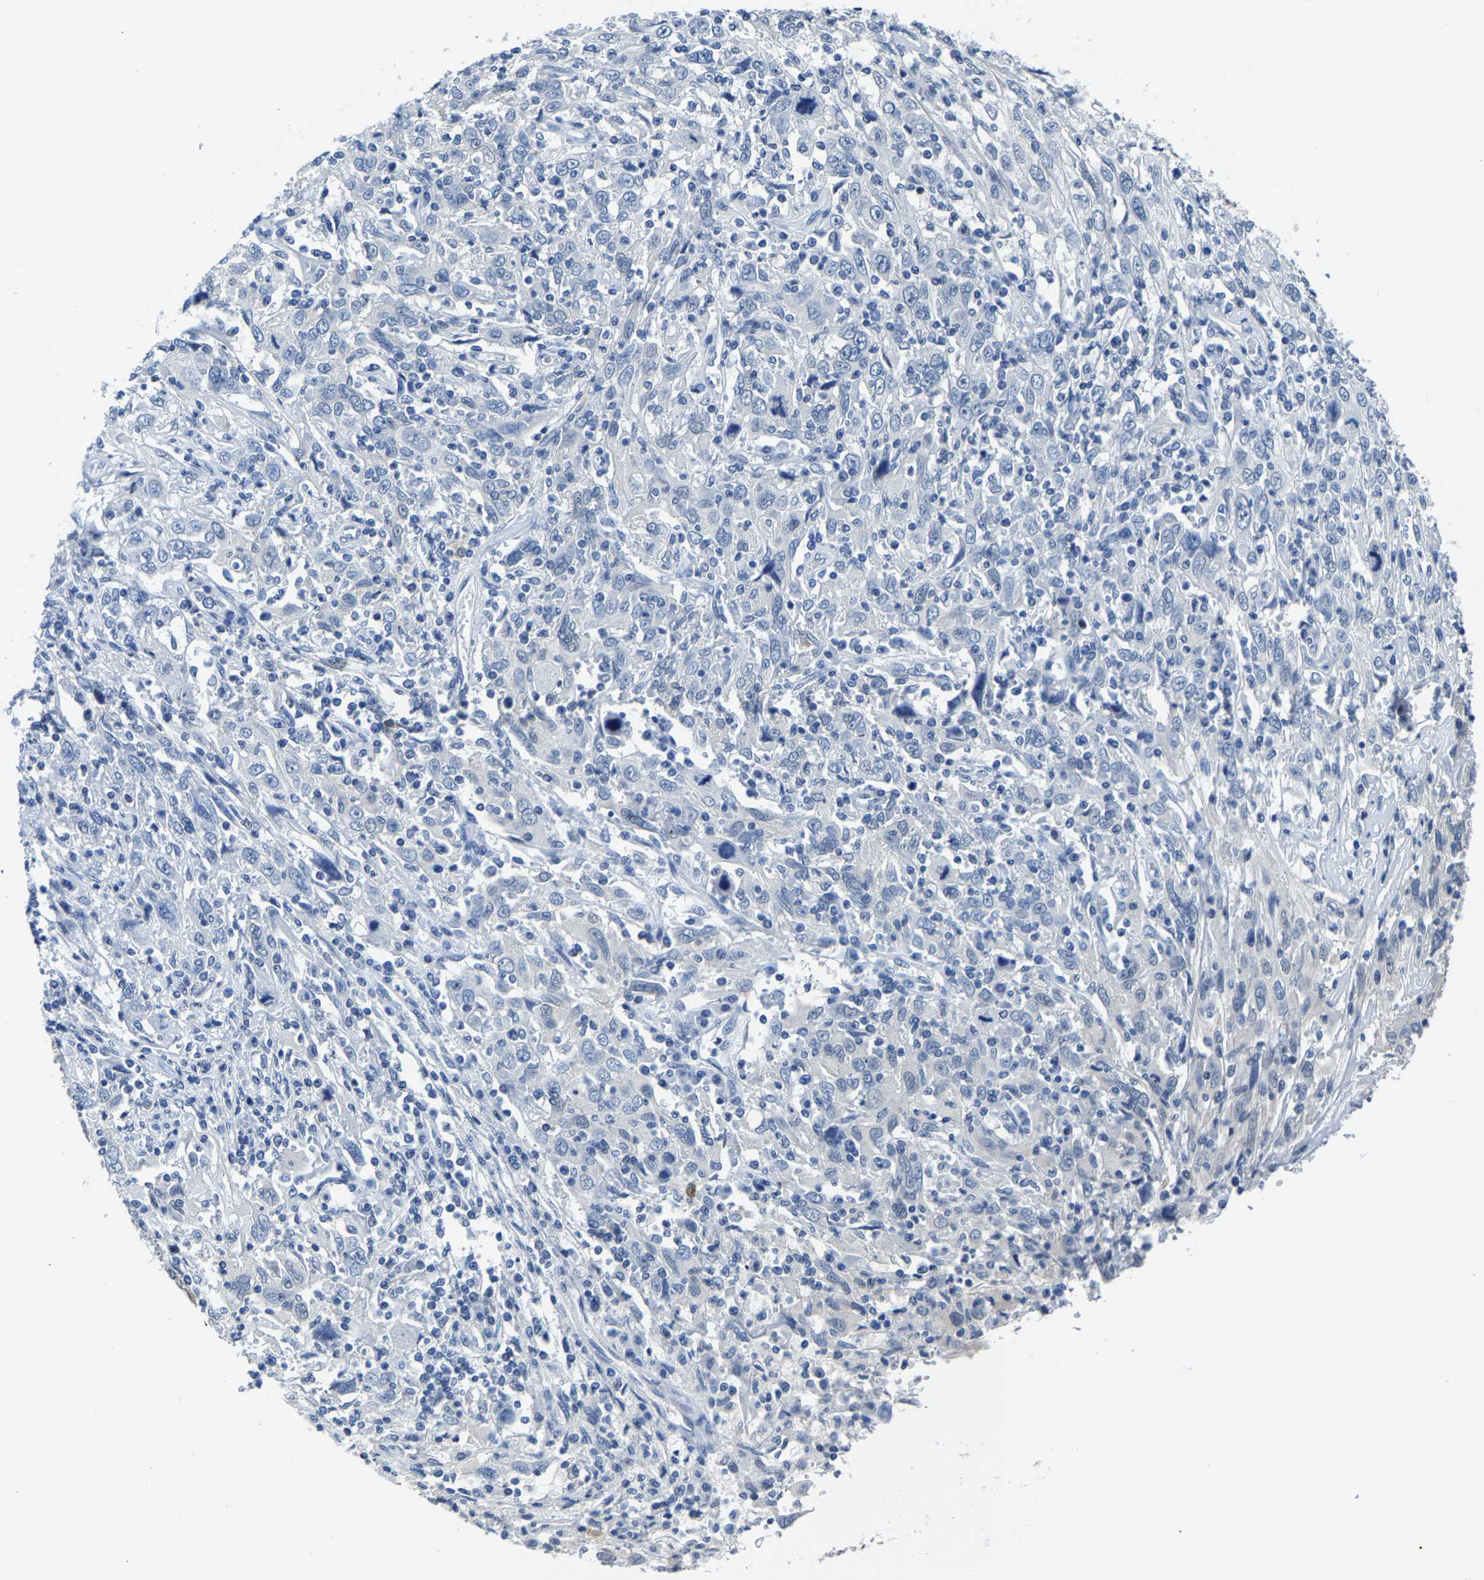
{"staining": {"intensity": "negative", "quantity": "none", "location": "none"}, "tissue": "cervical cancer", "cell_type": "Tumor cells", "image_type": "cancer", "snomed": [{"axis": "morphology", "description": "Squamous cell carcinoma, NOS"}, {"axis": "topography", "description": "Cervix"}], "caption": "DAB (3,3'-diaminobenzidine) immunohistochemical staining of squamous cell carcinoma (cervical) exhibits no significant positivity in tumor cells. (DAB IHC with hematoxylin counter stain).", "gene": "SSH3", "patient": {"sex": "female", "age": 46}}